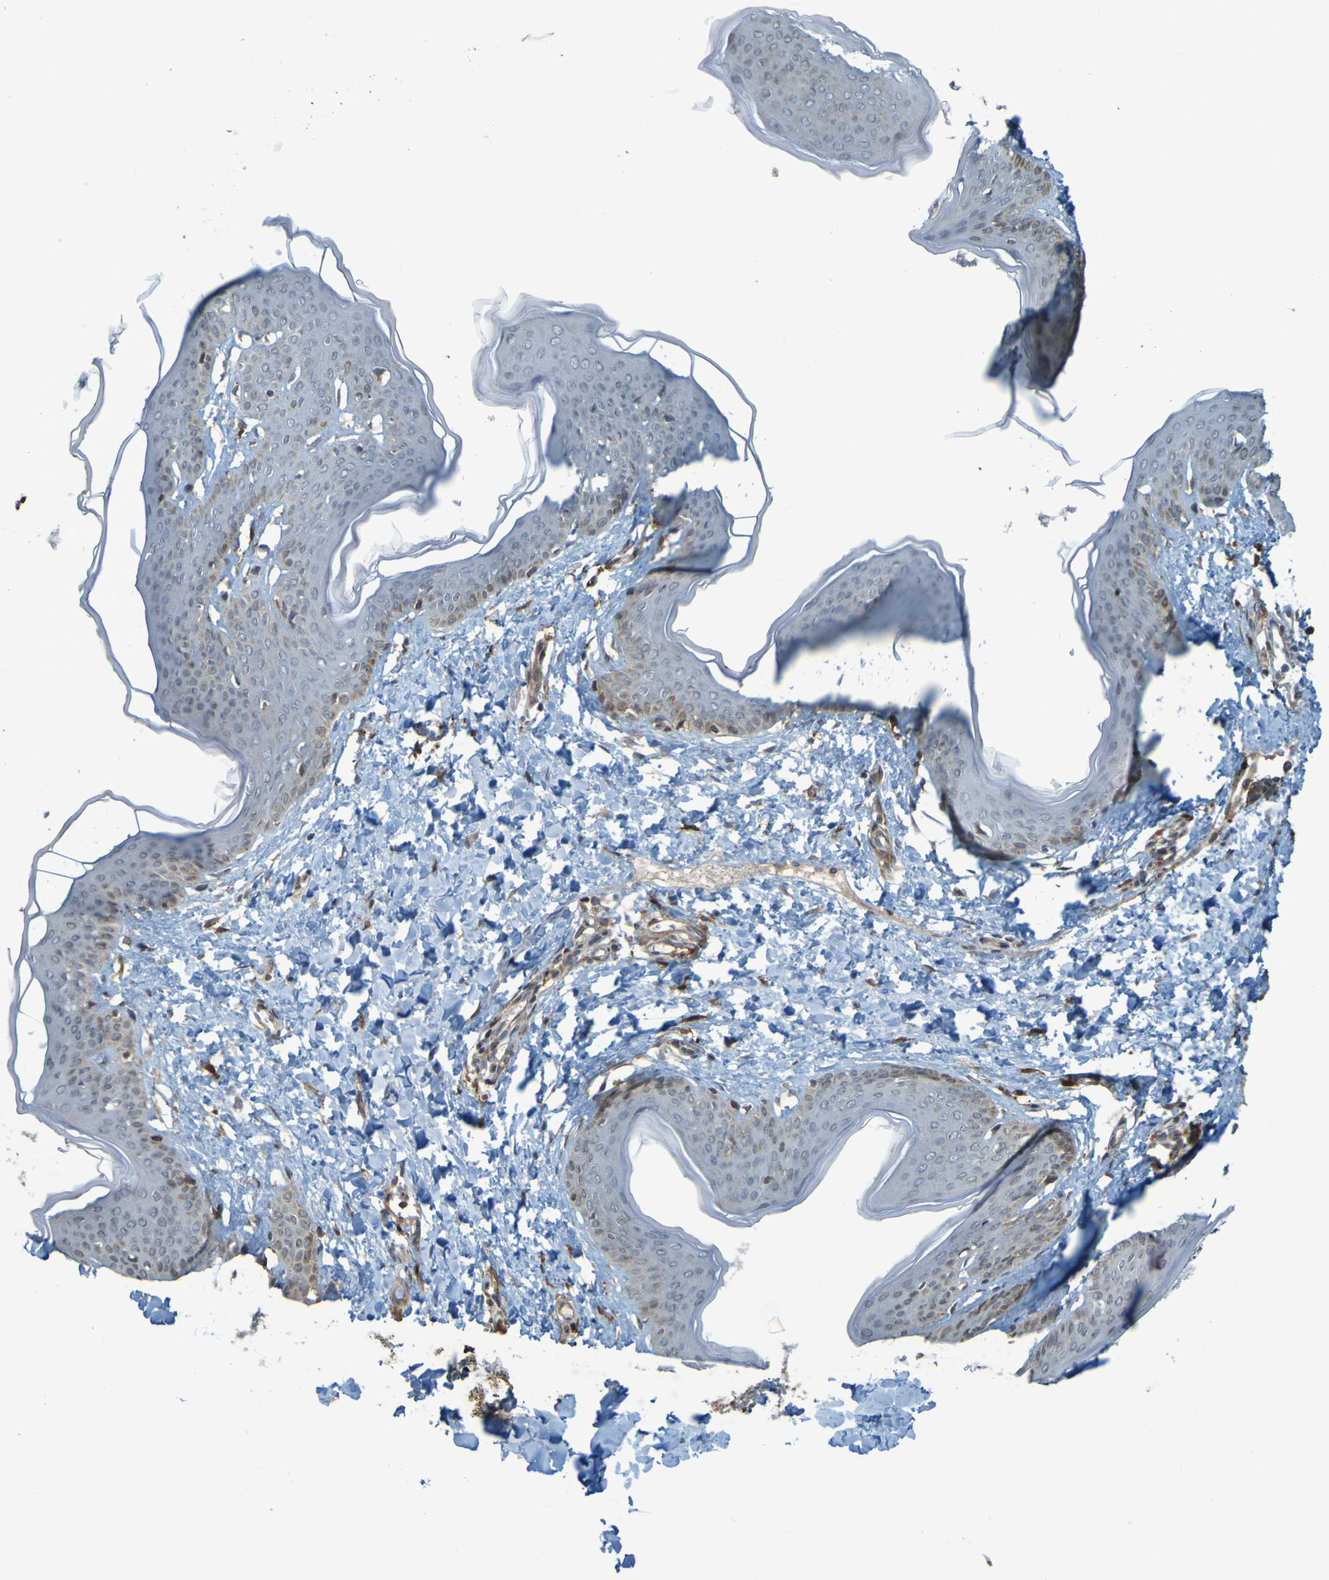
{"staining": {"intensity": "moderate", "quantity": ">75%", "location": "cytoplasmic/membranous"}, "tissue": "skin", "cell_type": "Fibroblasts", "image_type": "normal", "snomed": [{"axis": "morphology", "description": "Normal tissue, NOS"}, {"axis": "topography", "description": "Skin"}], "caption": "About >75% of fibroblasts in unremarkable skin show moderate cytoplasmic/membranous protein expression as visualized by brown immunohistochemical staining.", "gene": "GUCY1A1", "patient": {"sex": "female", "age": 17}}